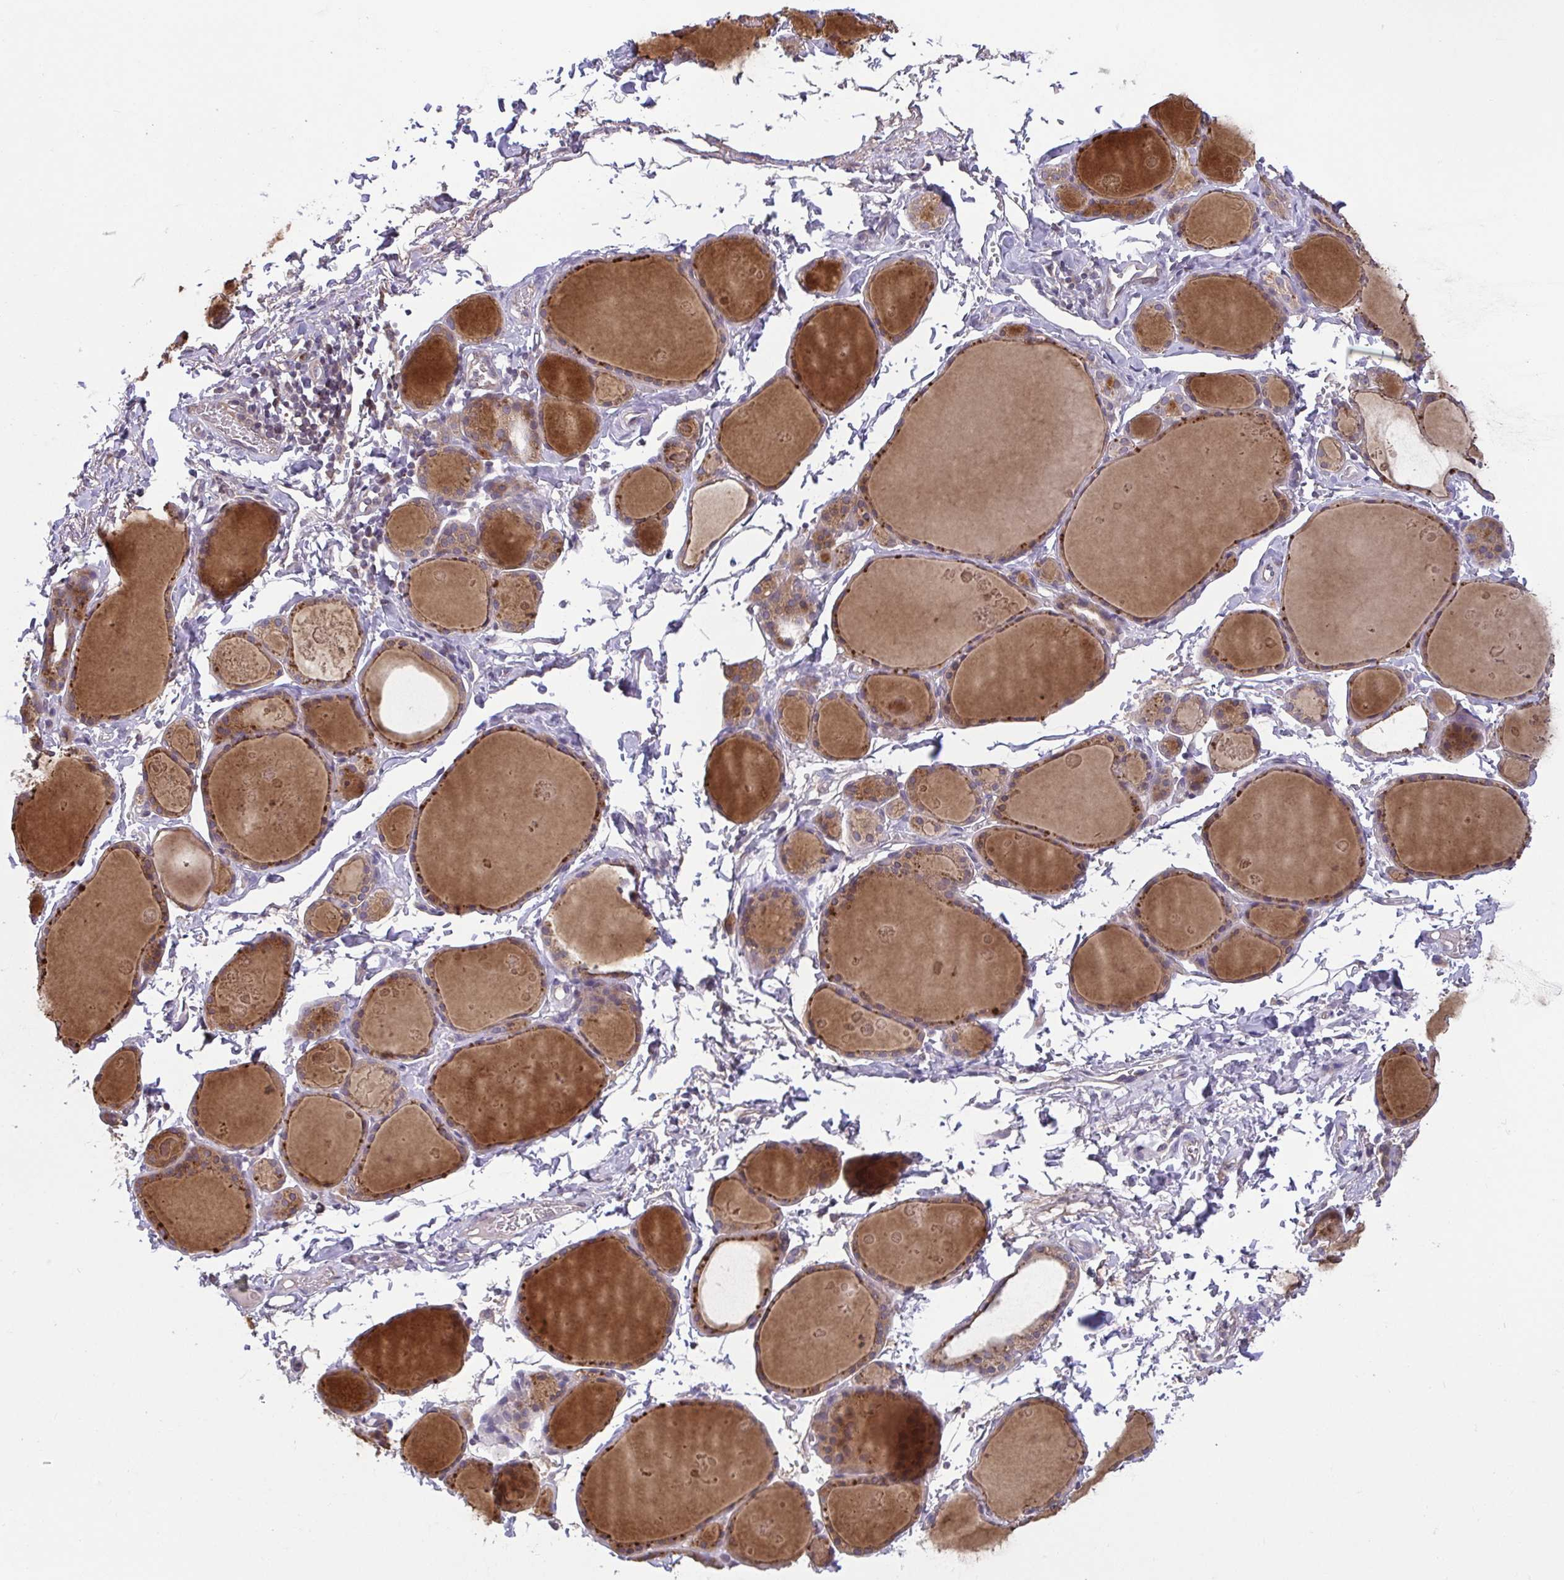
{"staining": {"intensity": "moderate", "quantity": ">75%", "location": "cytoplasmic/membranous"}, "tissue": "thyroid gland", "cell_type": "Glandular cells", "image_type": "normal", "snomed": [{"axis": "morphology", "description": "Normal tissue, NOS"}, {"axis": "topography", "description": "Thyroid gland"}], "caption": "A high-resolution image shows immunohistochemistry staining of unremarkable thyroid gland, which shows moderate cytoplasmic/membranous positivity in about >75% of glandular cells.", "gene": "OSBPL7", "patient": {"sex": "male", "age": 68}}